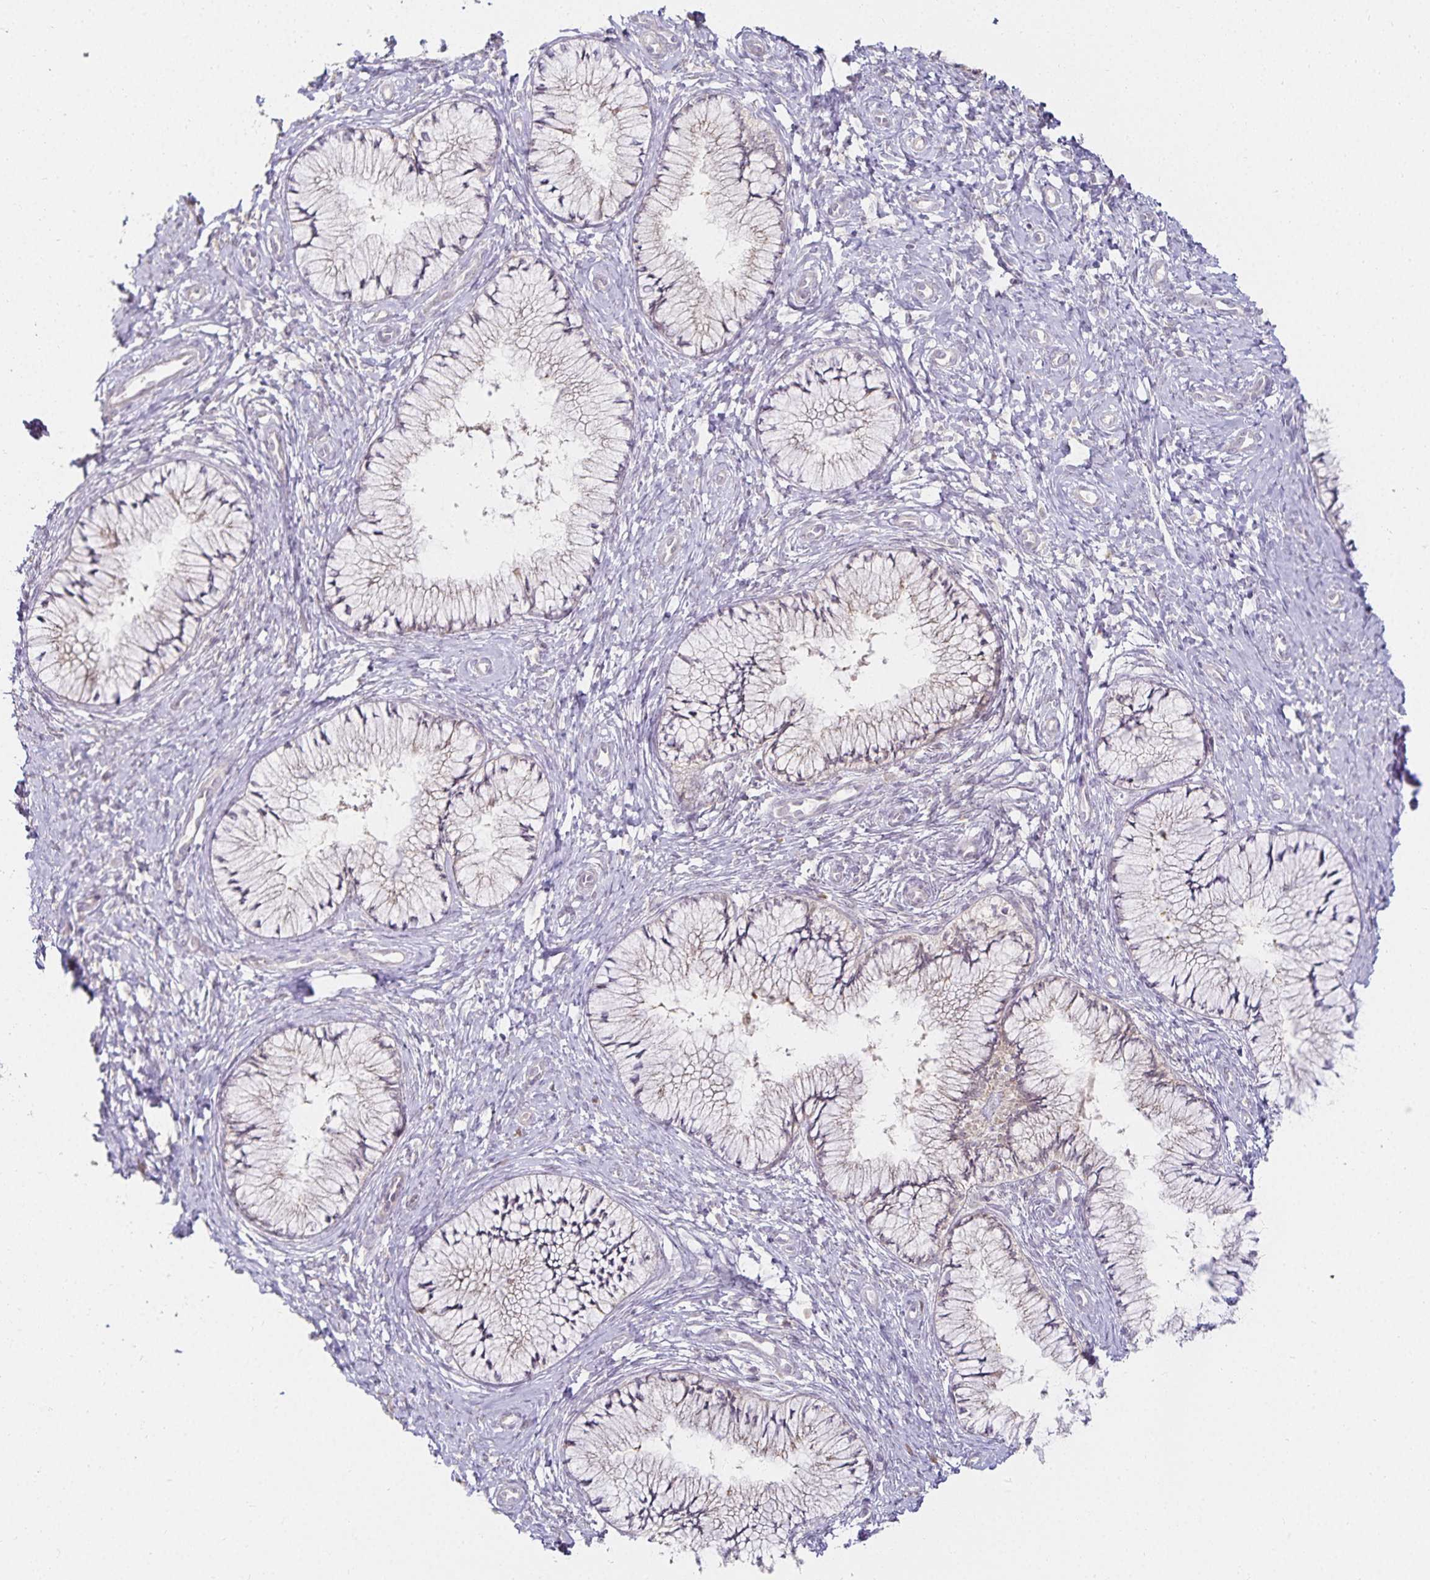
{"staining": {"intensity": "negative", "quantity": "none", "location": "none"}, "tissue": "cervix", "cell_type": "Glandular cells", "image_type": "normal", "snomed": [{"axis": "morphology", "description": "Normal tissue, NOS"}, {"axis": "topography", "description": "Cervix"}], "caption": "There is no significant staining in glandular cells of cervix. The staining was performed using DAB to visualize the protein expression in brown, while the nuclei were stained in blue with hematoxylin (Magnification: 20x).", "gene": "GP2", "patient": {"sex": "female", "age": 37}}